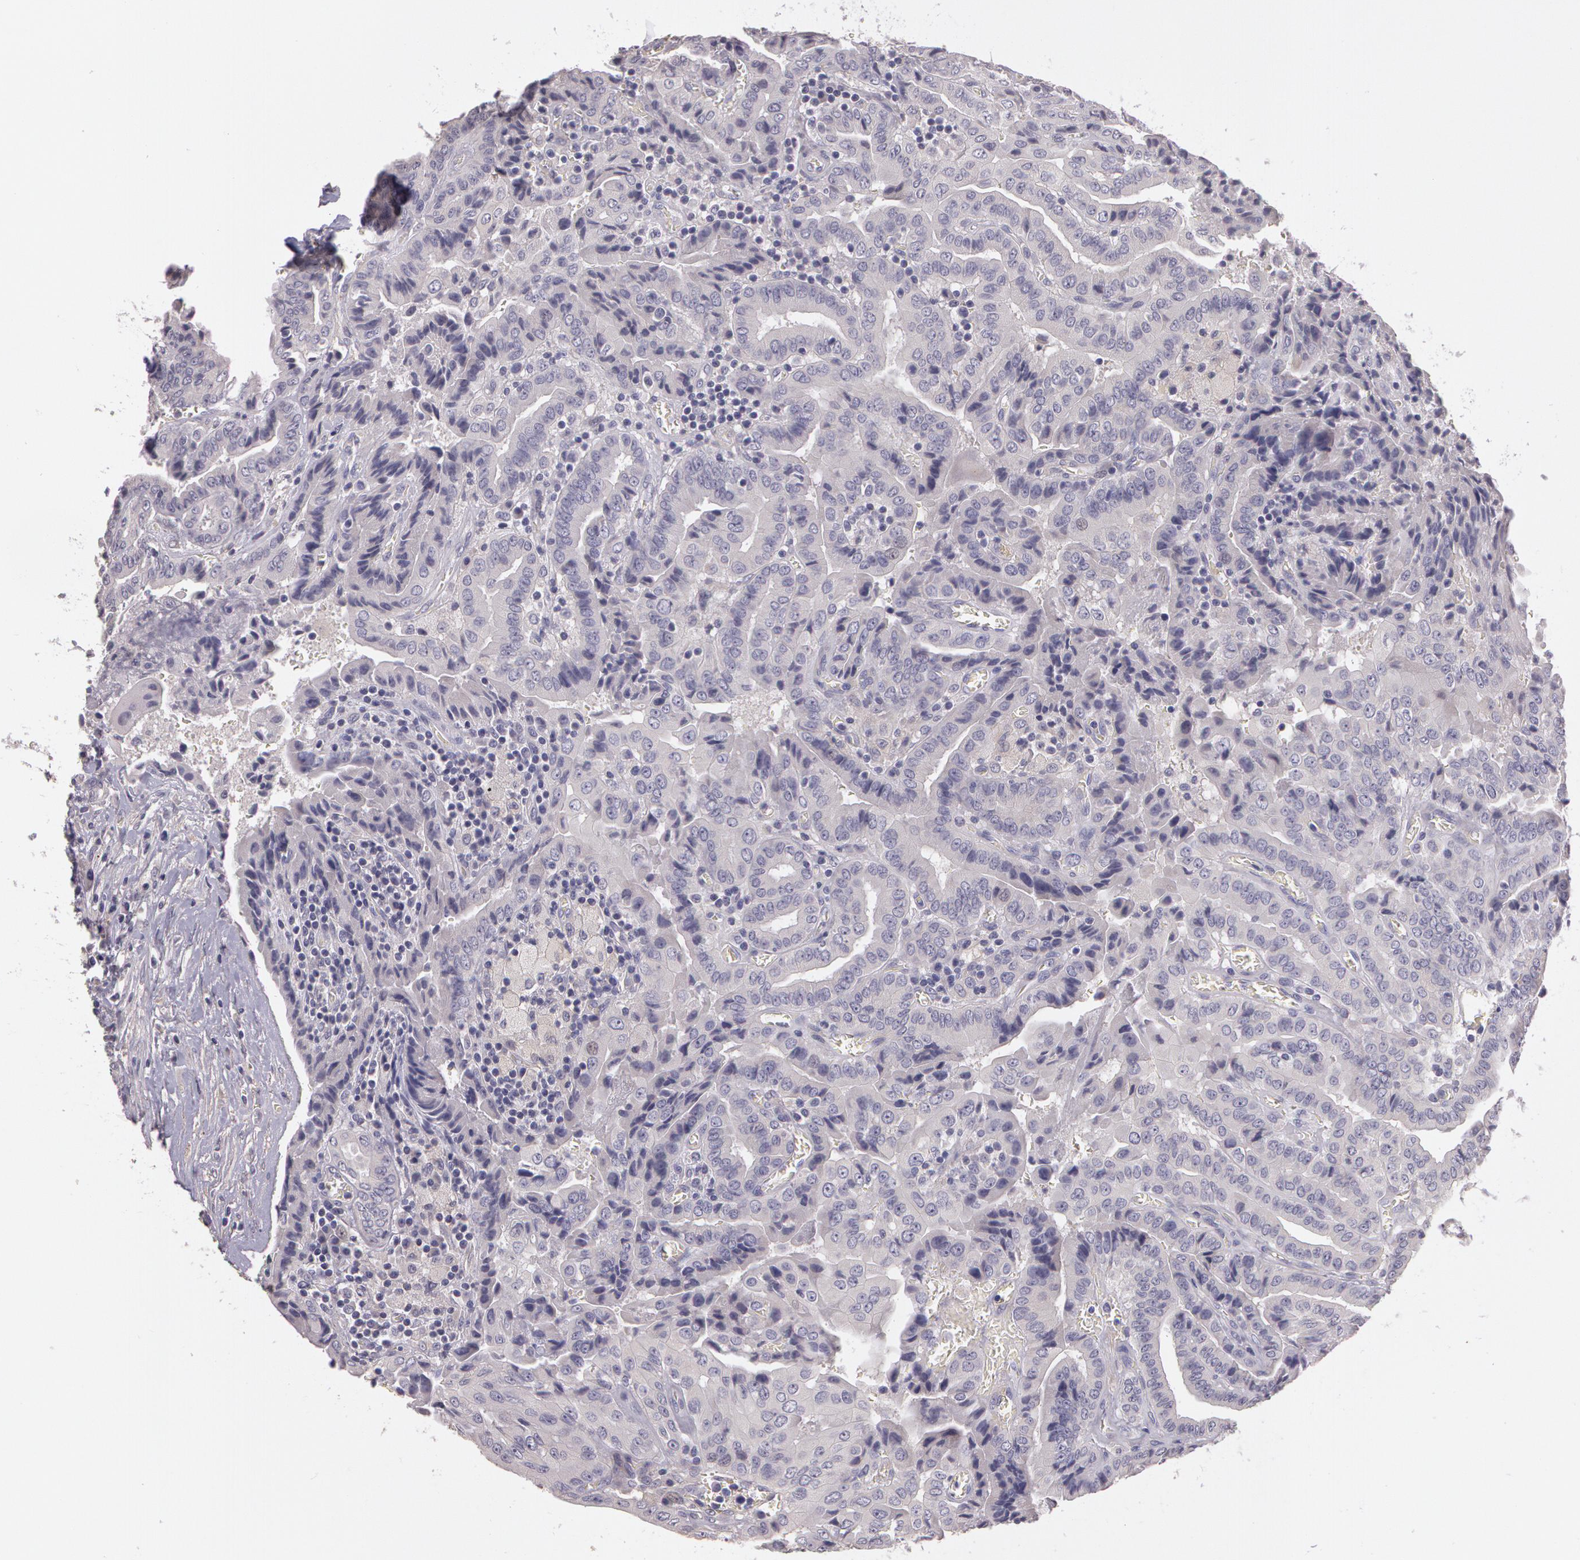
{"staining": {"intensity": "negative", "quantity": "none", "location": "none"}, "tissue": "thyroid cancer", "cell_type": "Tumor cells", "image_type": "cancer", "snomed": [{"axis": "morphology", "description": "Papillary adenocarcinoma, NOS"}, {"axis": "topography", "description": "Thyroid gland"}], "caption": "Immunohistochemistry (IHC) image of human thyroid cancer (papillary adenocarcinoma) stained for a protein (brown), which displays no expression in tumor cells.", "gene": "G2E3", "patient": {"sex": "female", "age": 71}}